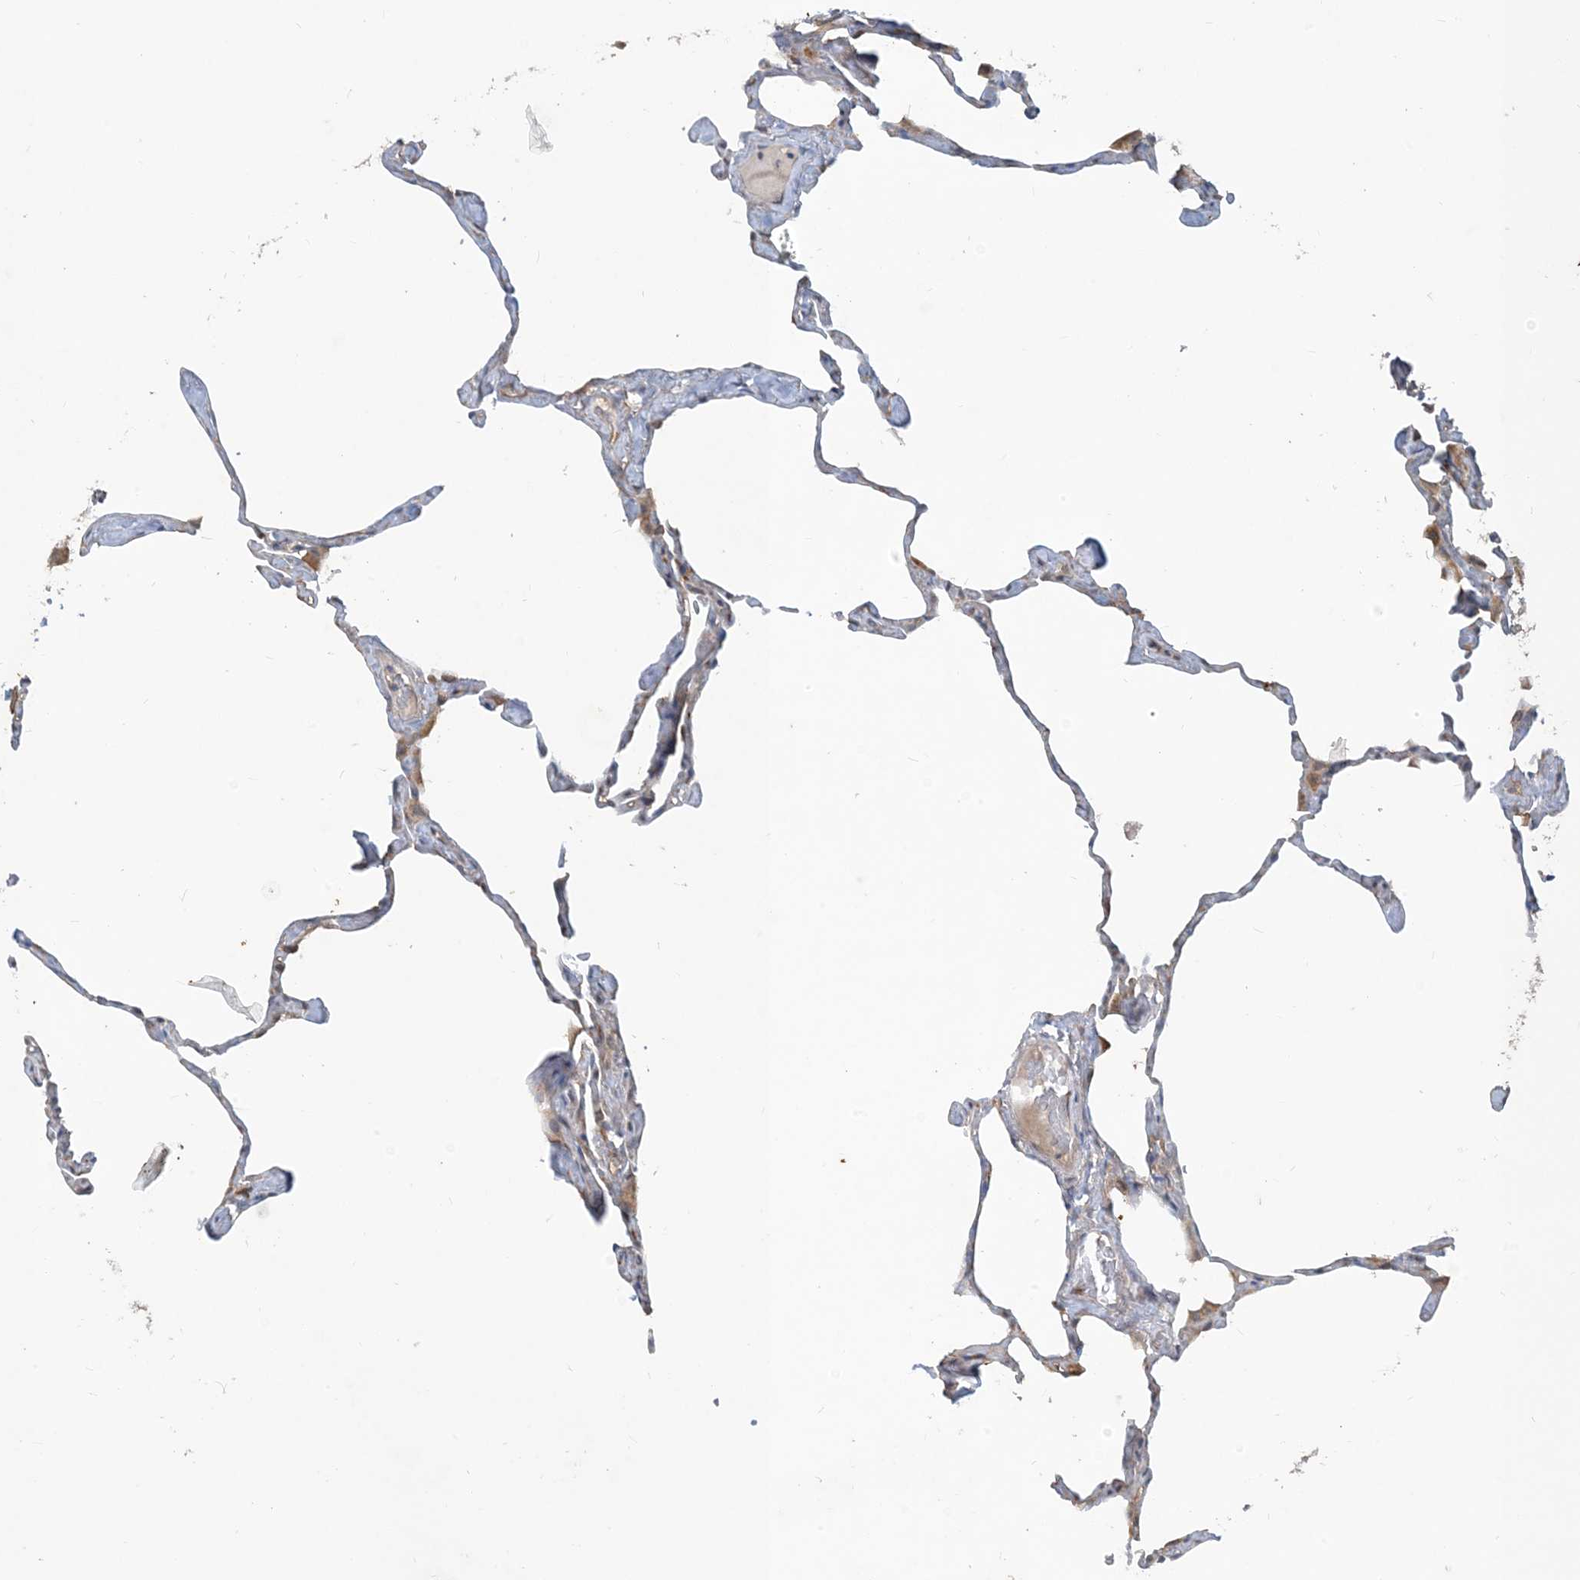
{"staining": {"intensity": "negative", "quantity": "none", "location": "none"}, "tissue": "lung", "cell_type": "Alveolar cells", "image_type": "normal", "snomed": [{"axis": "morphology", "description": "Normal tissue, NOS"}, {"axis": "topography", "description": "Lung"}], "caption": "This is an immunohistochemistry photomicrograph of normal human lung. There is no expression in alveolar cells.", "gene": "CDS1", "patient": {"sex": "male", "age": 65}}